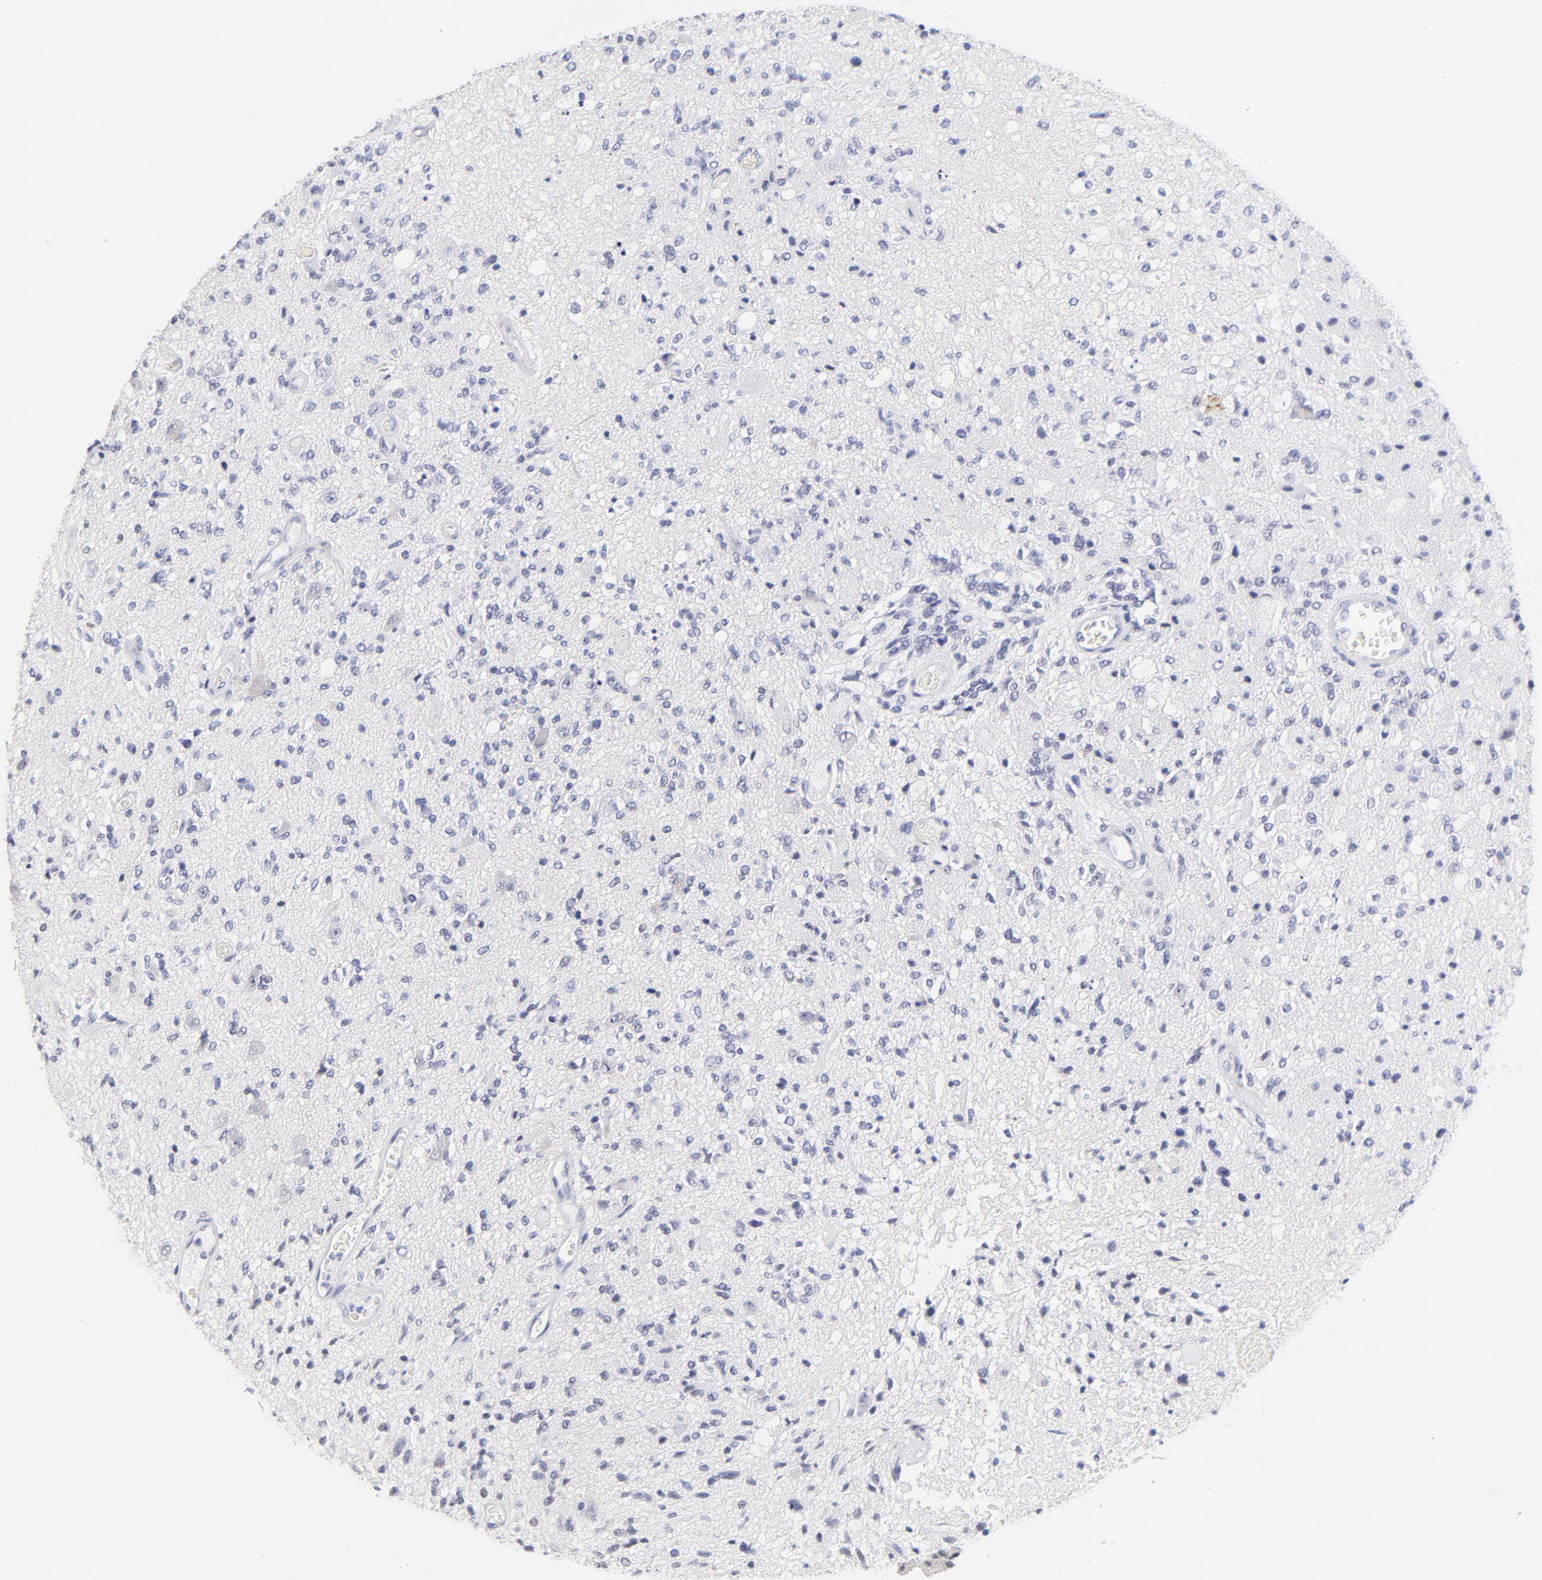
{"staining": {"intensity": "negative", "quantity": "none", "location": "none"}, "tissue": "glioma", "cell_type": "Tumor cells", "image_type": "cancer", "snomed": [{"axis": "morphology", "description": "Normal tissue, NOS"}, {"axis": "morphology", "description": "Glioma, malignant, High grade"}, {"axis": "topography", "description": "Cerebral cortex"}], "caption": "This is a histopathology image of IHC staining of malignant glioma (high-grade), which shows no staining in tumor cells.", "gene": "ZNF74", "patient": {"sex": "male", "age": 77}}